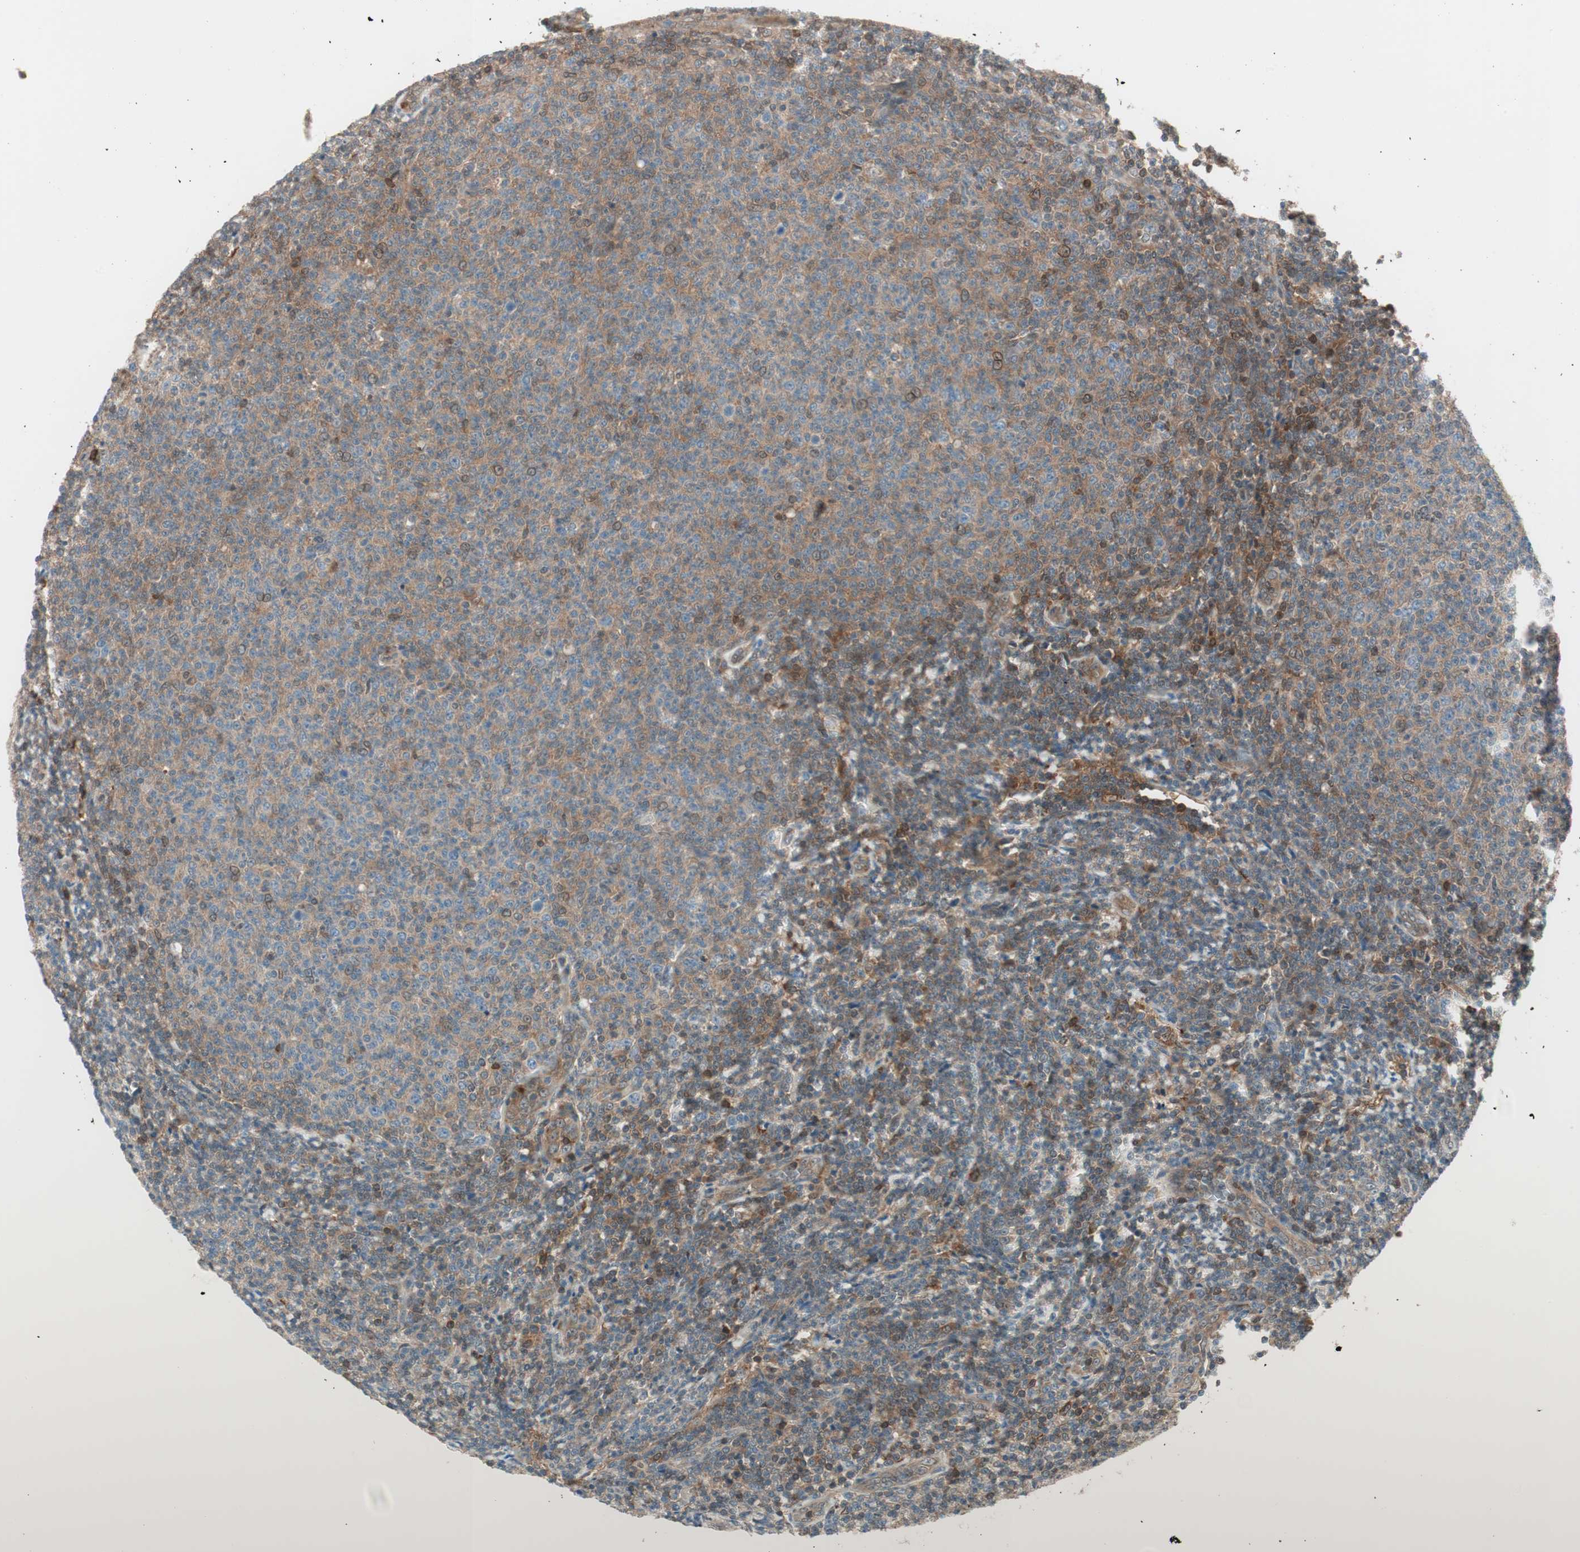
{"staining": {"intensity": "moderate", "quantity": "25%-75%", "location": "cytoplasmic/membranous"}, "tissue": "lymphoma", "cell_type": "Tumor cells", "image_type": "cancer", "snomed": [{"axis": "morphology", "description": "Malignant lymphoma, non-Hodgkin's type, Low grade"}, {"axis": "topography", "description": "Lymph node"}], "caption": "The histopathology image demonstrates staining of lymphoma, revealing moderate cytoplasmic/membranous protein staining (brown color) within tumor cells.", "gene": "GALT", "patient": {"sex": "male", "age": 66}}